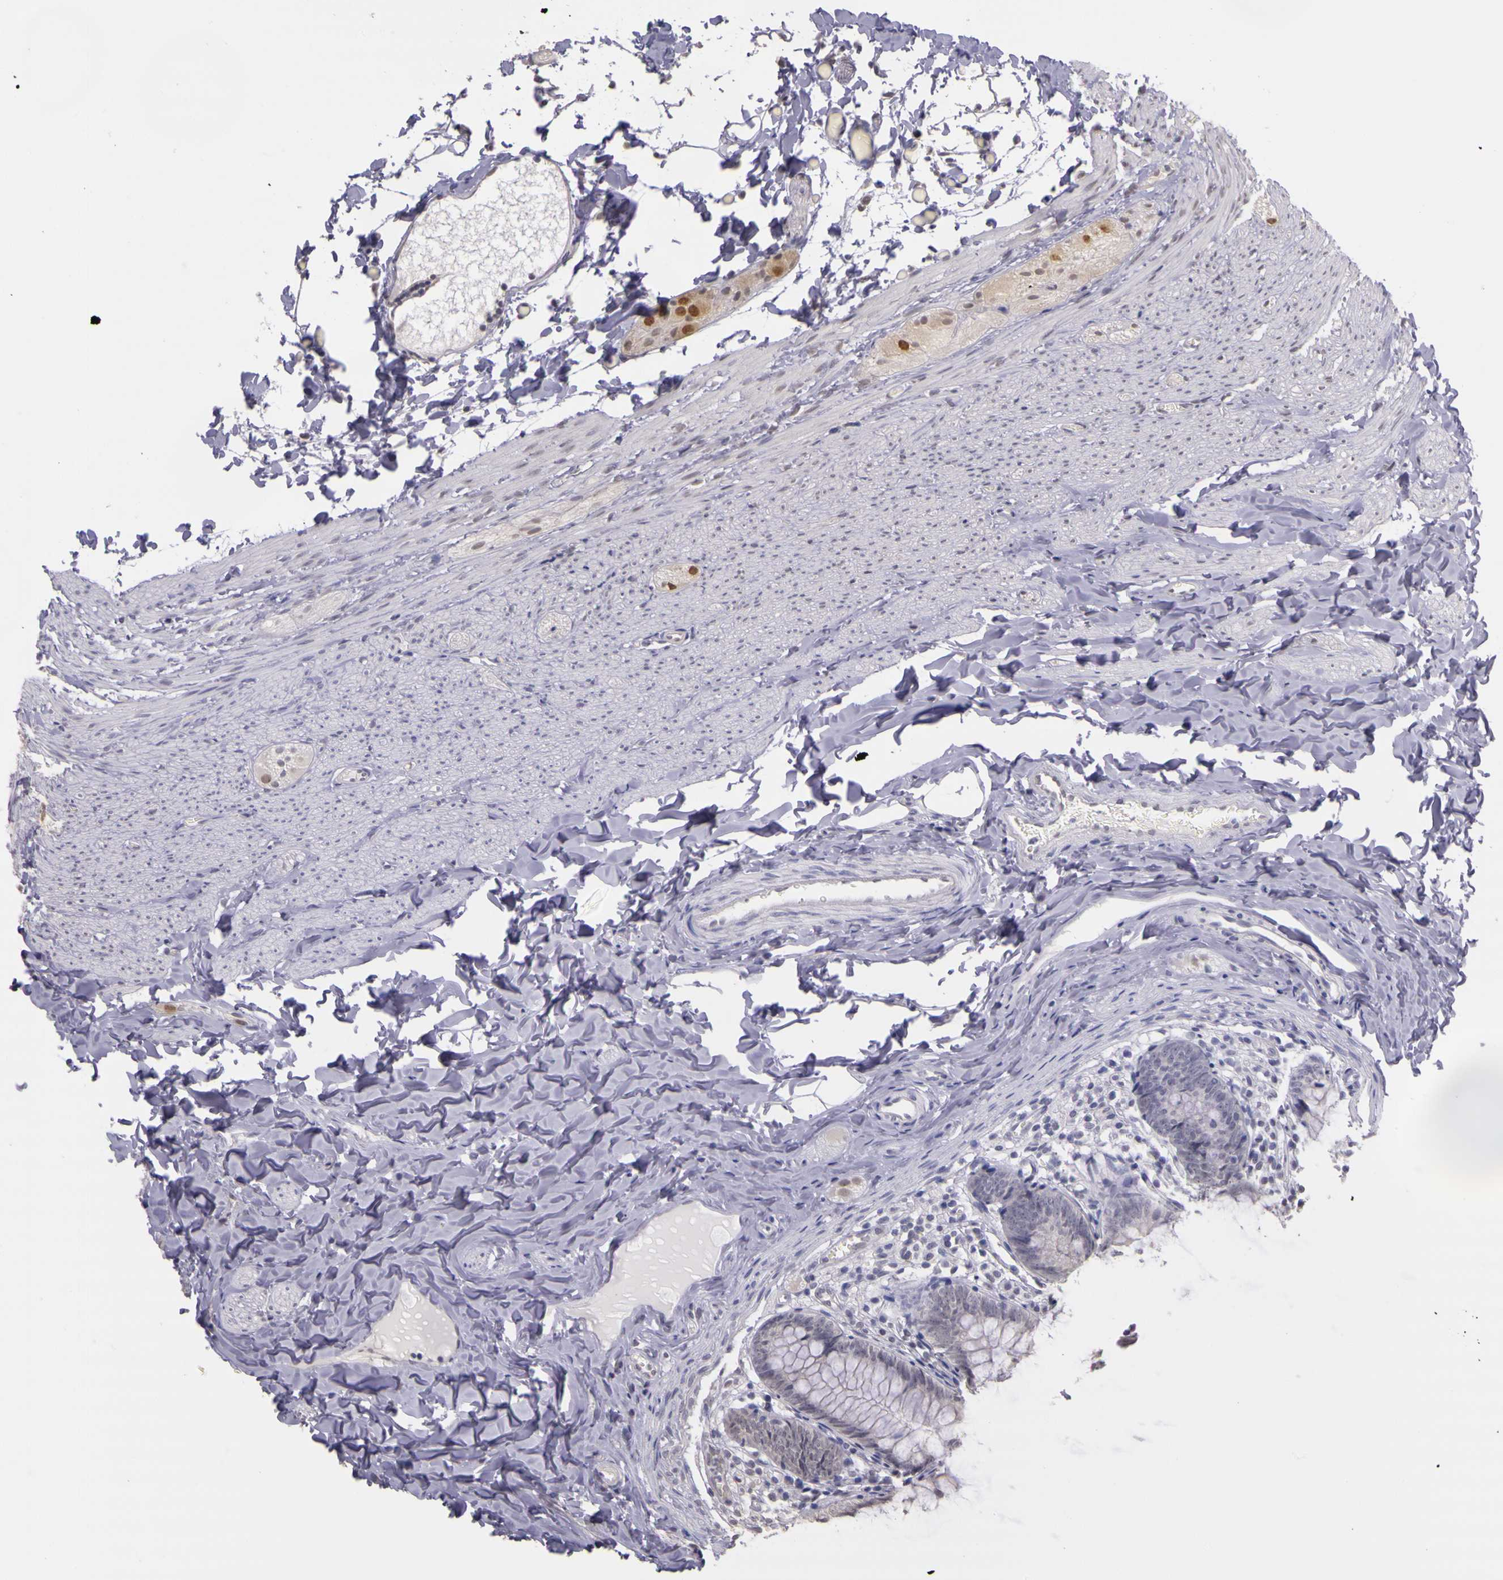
{"staining": {"intensity": "weak", "quantity": "<25%", "location": "nuclear"}, "tissue": "appendix", "cell_type": "Glandular cells", "image_type": "normal", "snomed": [{"axis": "morphology", "description": "Normal tissue, NOS"}, {"axis": "topography", "description": "Appendix"}], "caption": "The micrograph demonstrates no significant expression in glandular cells of appendix. Nuclei are stained in blue.", "gene": "WDR13", "patient": {"sex": "male", "age": 7}}